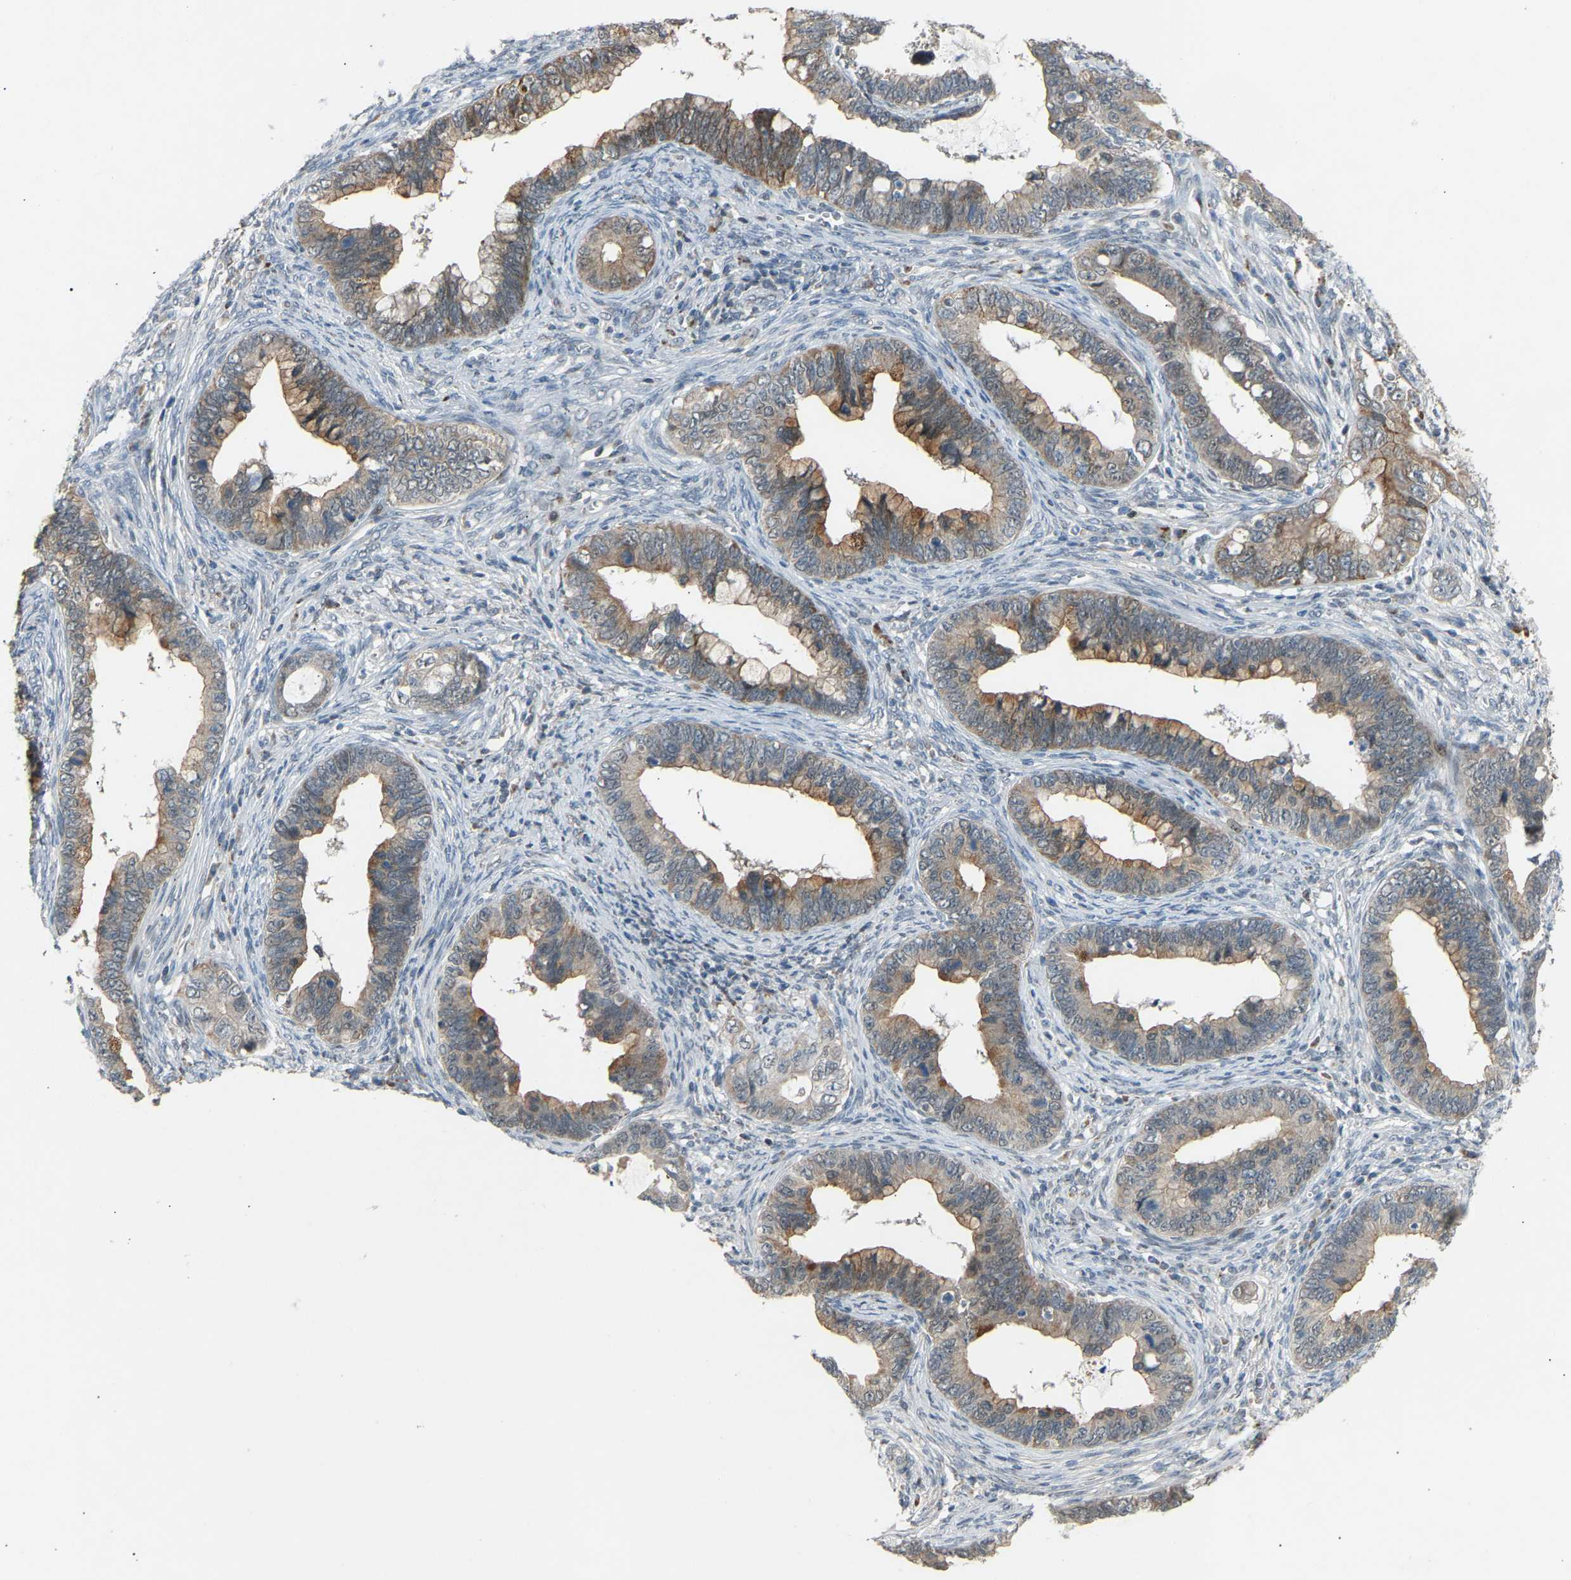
{"staining": {"intensity": "weak", "quantity": ">75%", "location": "cytoplasmic/membranous"}, "tissue": "cervical cancer", "cell_type": "Tumor cells", "image_type": "cancer", "snomed": [{"axis": "morphology", "description": "Adenocarcinoma, NOS"}, {"axis": "topography", "description": "Cervix"}], "caption": "A brown stain labels weak cytoplasmic/membranous staining of a protein in human cervical adenocarcinoma tumor cells.", "gene": "VPS41", "patient": {"sex": "female", "age": 44}}